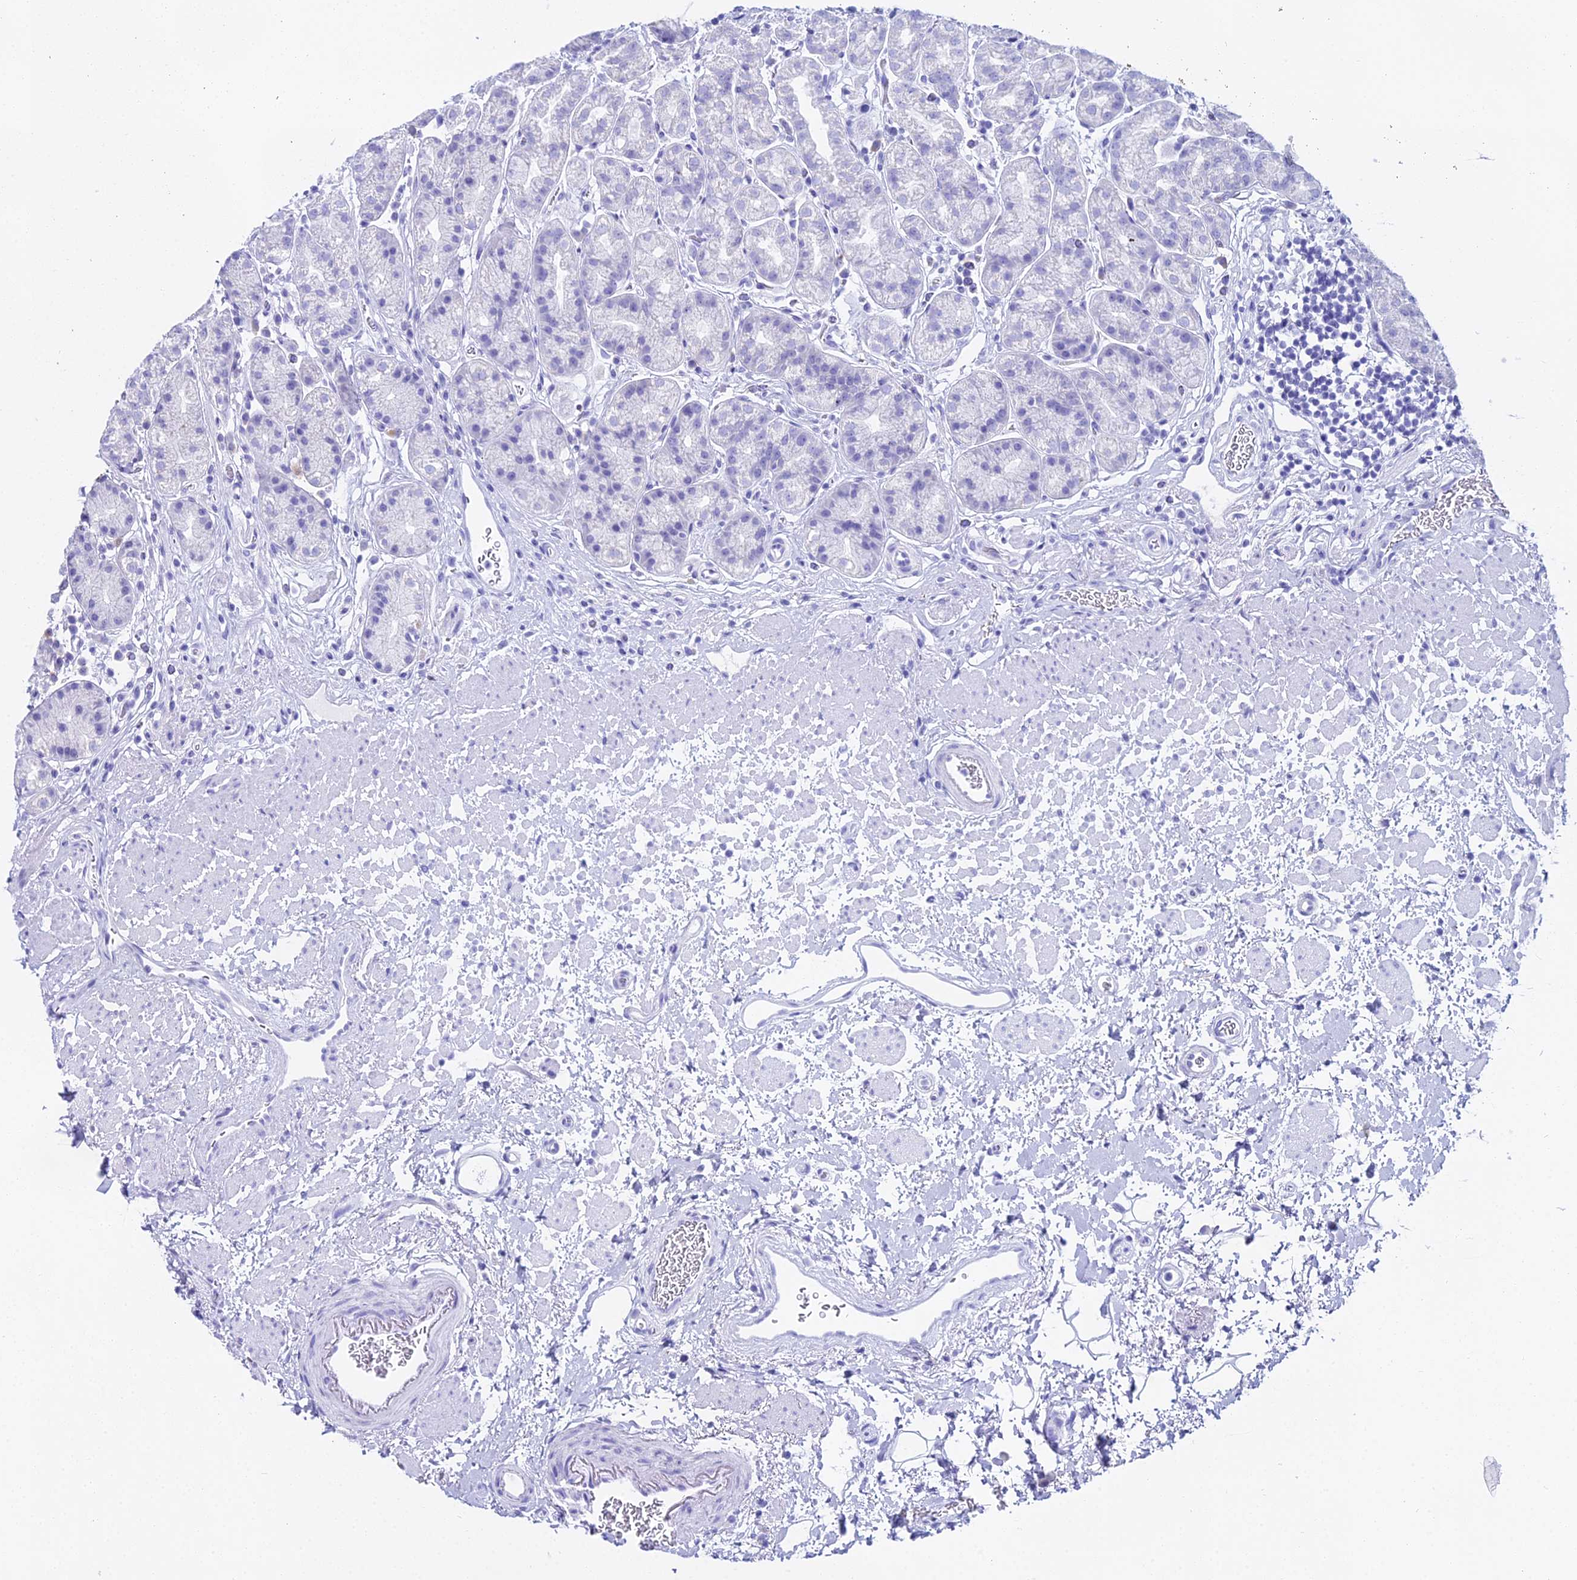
{"staining": {"intensity": "negative", "quantity": "none", "location": "none"}, "tissue": "stomach", "cell_type": "Glandular cells", "image_type": "normal", "snomed": [{"axis": "morphology", "description": "Normal tissue, NOS"}, {"axis": "topography", "description": "Stomach"}], "caption": "This is an immunohistochemistry image of normal stomach. There is no expression in glandular cells.", "gene": "CGB1", "patient": {"sex": "male", "age": 63}}